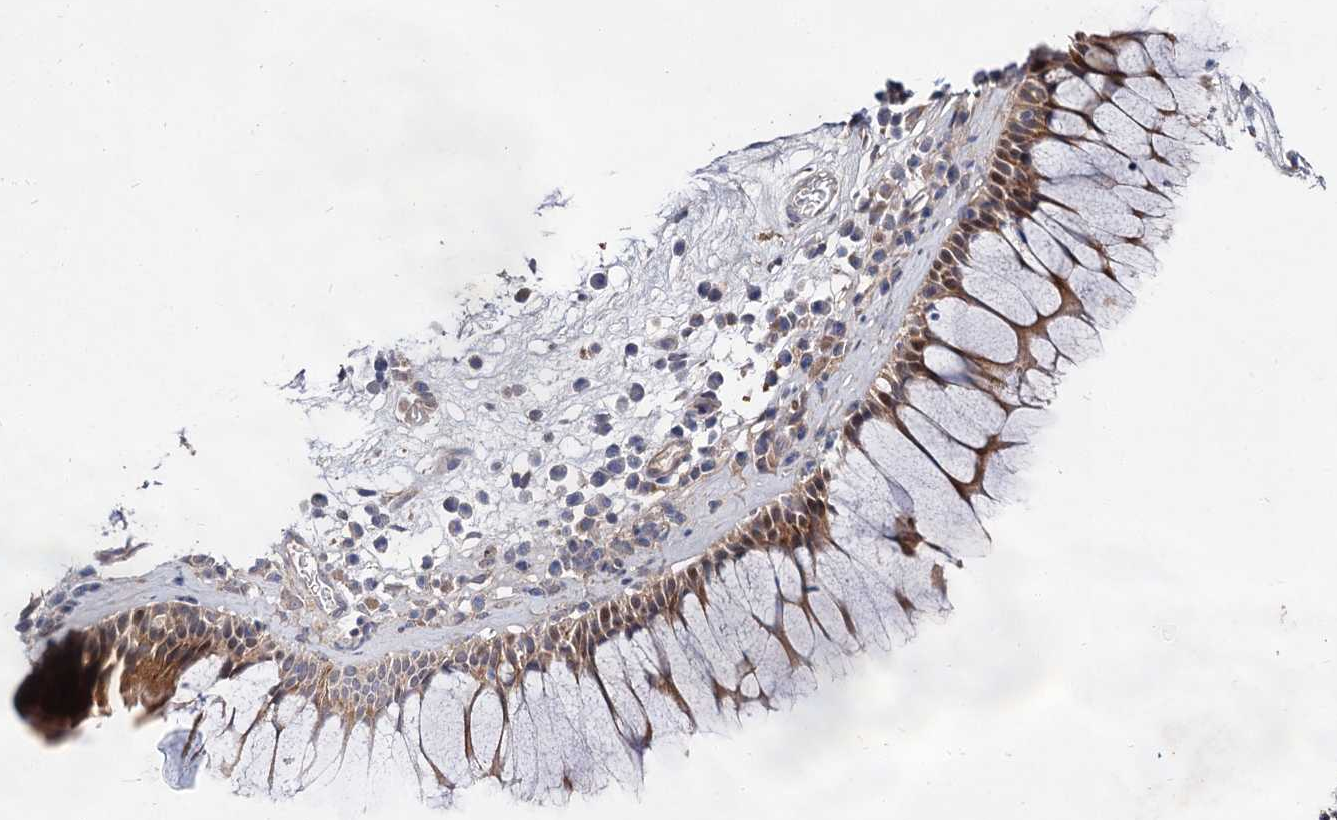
{"staining": {"intensity": "moderate", "quantity": ">75%", "location": "cytoplasmic/membranous"}, "tissue": "nasopharynx", "cell_type": "Respiratory epithelial cells", "image_type": "normal", "snomed": [{"axis": "morphology", "description": "Normal tissue, NOS"}, {"axis": "morphology", "description": "Inflammation, NOS"}, {"axis": "topography", "description": "Nasopharynx"}], "caption": "An immunohistochemistry (IHC) image of unremarkable tissue is shown. Protein staining in brown labels moderate cytoplasmic/membranous positivity in nasopharynx within respiratory epithelial cells. Ihc stains the protein in brown and the nuclei are stained blue.", "gene": "NAA25", "patient": {"sex": "male", "age": 70}}